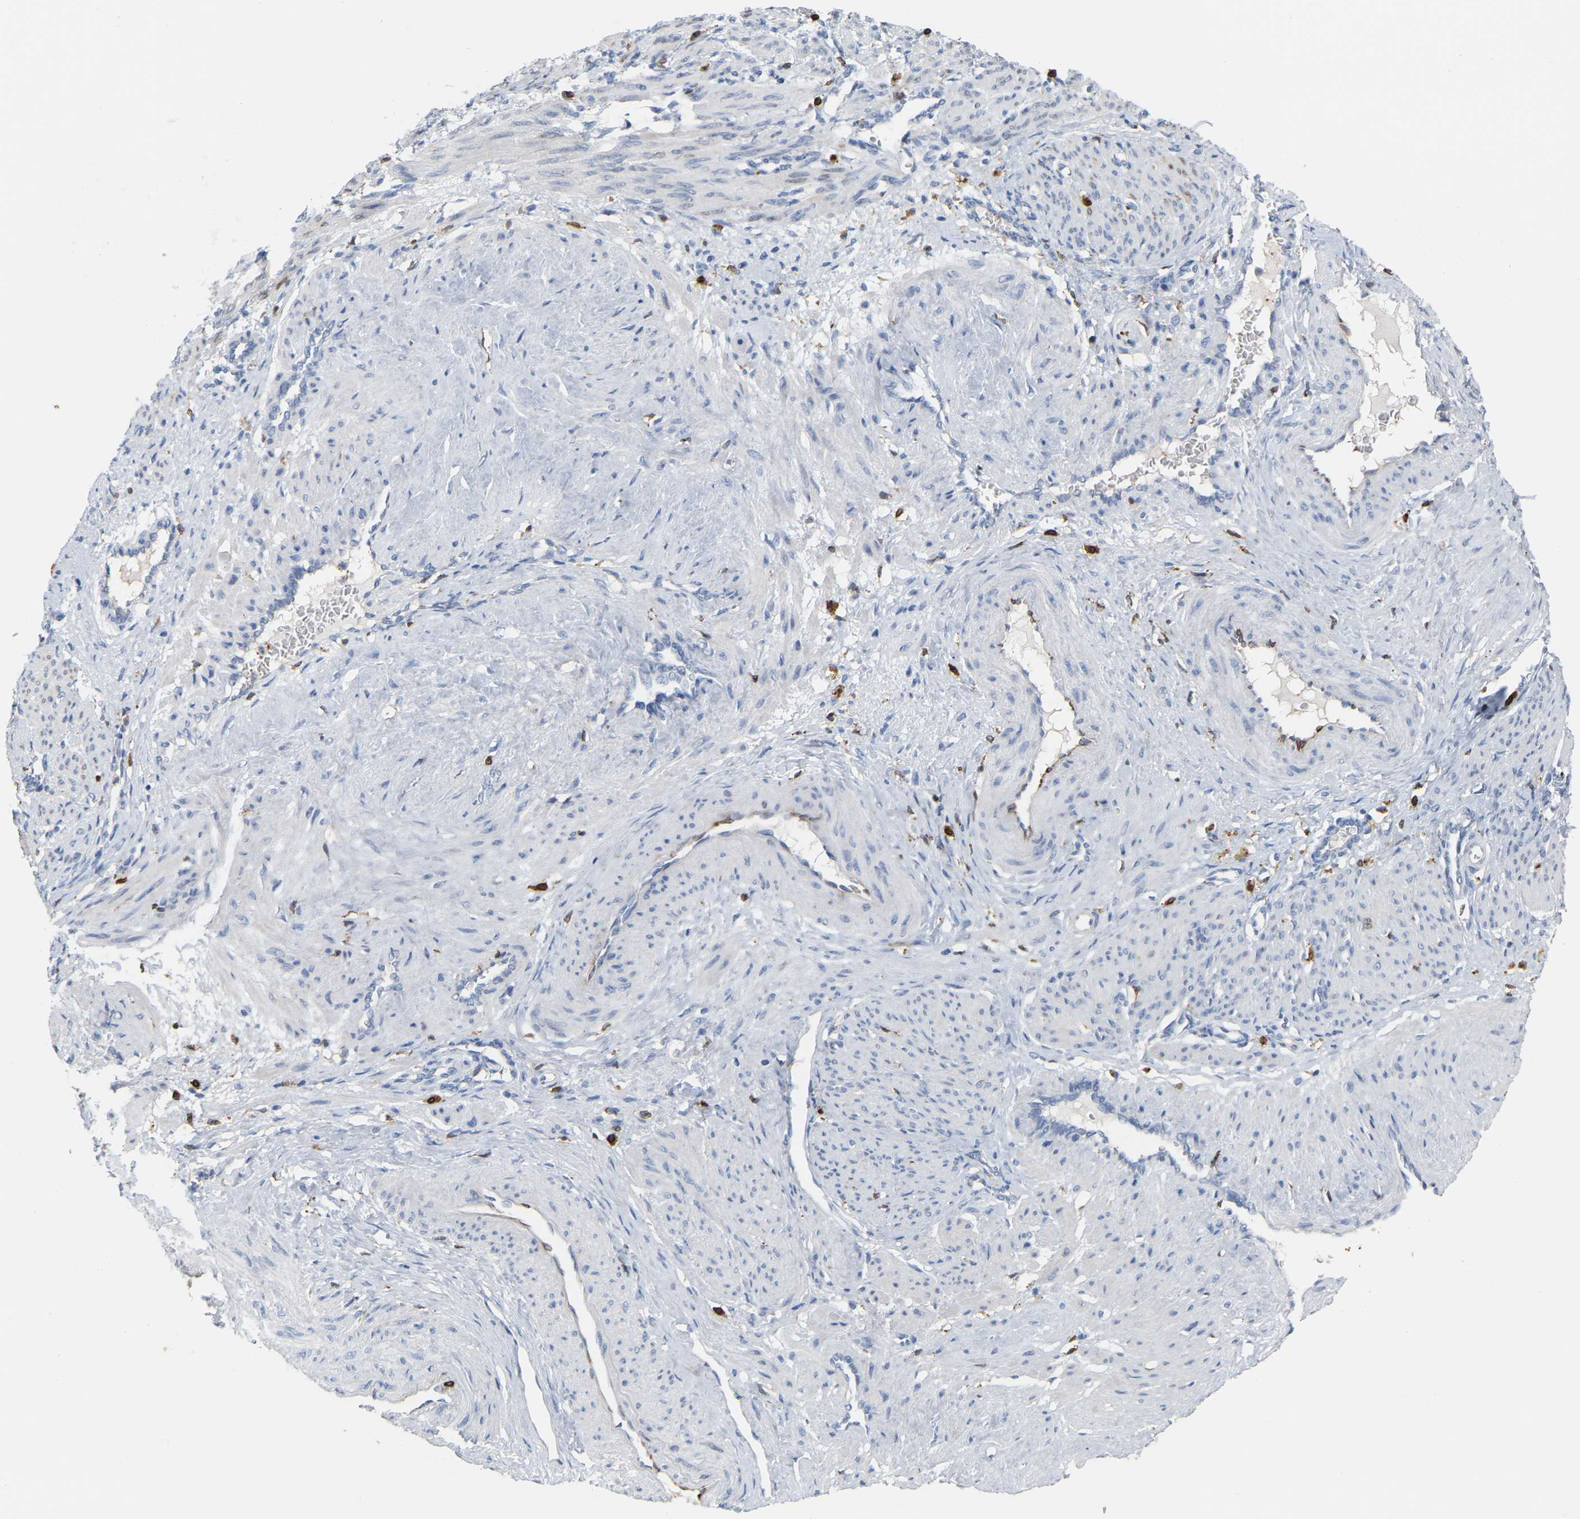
{"staining": {"intensity": "moderate", "quantity": "25%-75%", "location": "cytoplasmic/membranous"}, "tissue": "smooth muscle", "cell_type": "Smooth muscle cells", "image_type": "normal", "snomed": [{"axis": "morphology", "description": "Normal tissue, NOS"}, {"axis": "topography", "description": "Endometrium"}], "caption": "Immunohistochemistry photomicrograph of normal smooth muscle stained for a protein (brown), which displays medium levels of moderate cytoplasmic/membranous staining in approximately 25%-75% of smooth muscle cells.", "gene": "PTGS1", "patient": {"sex": "female", "age": 33}}